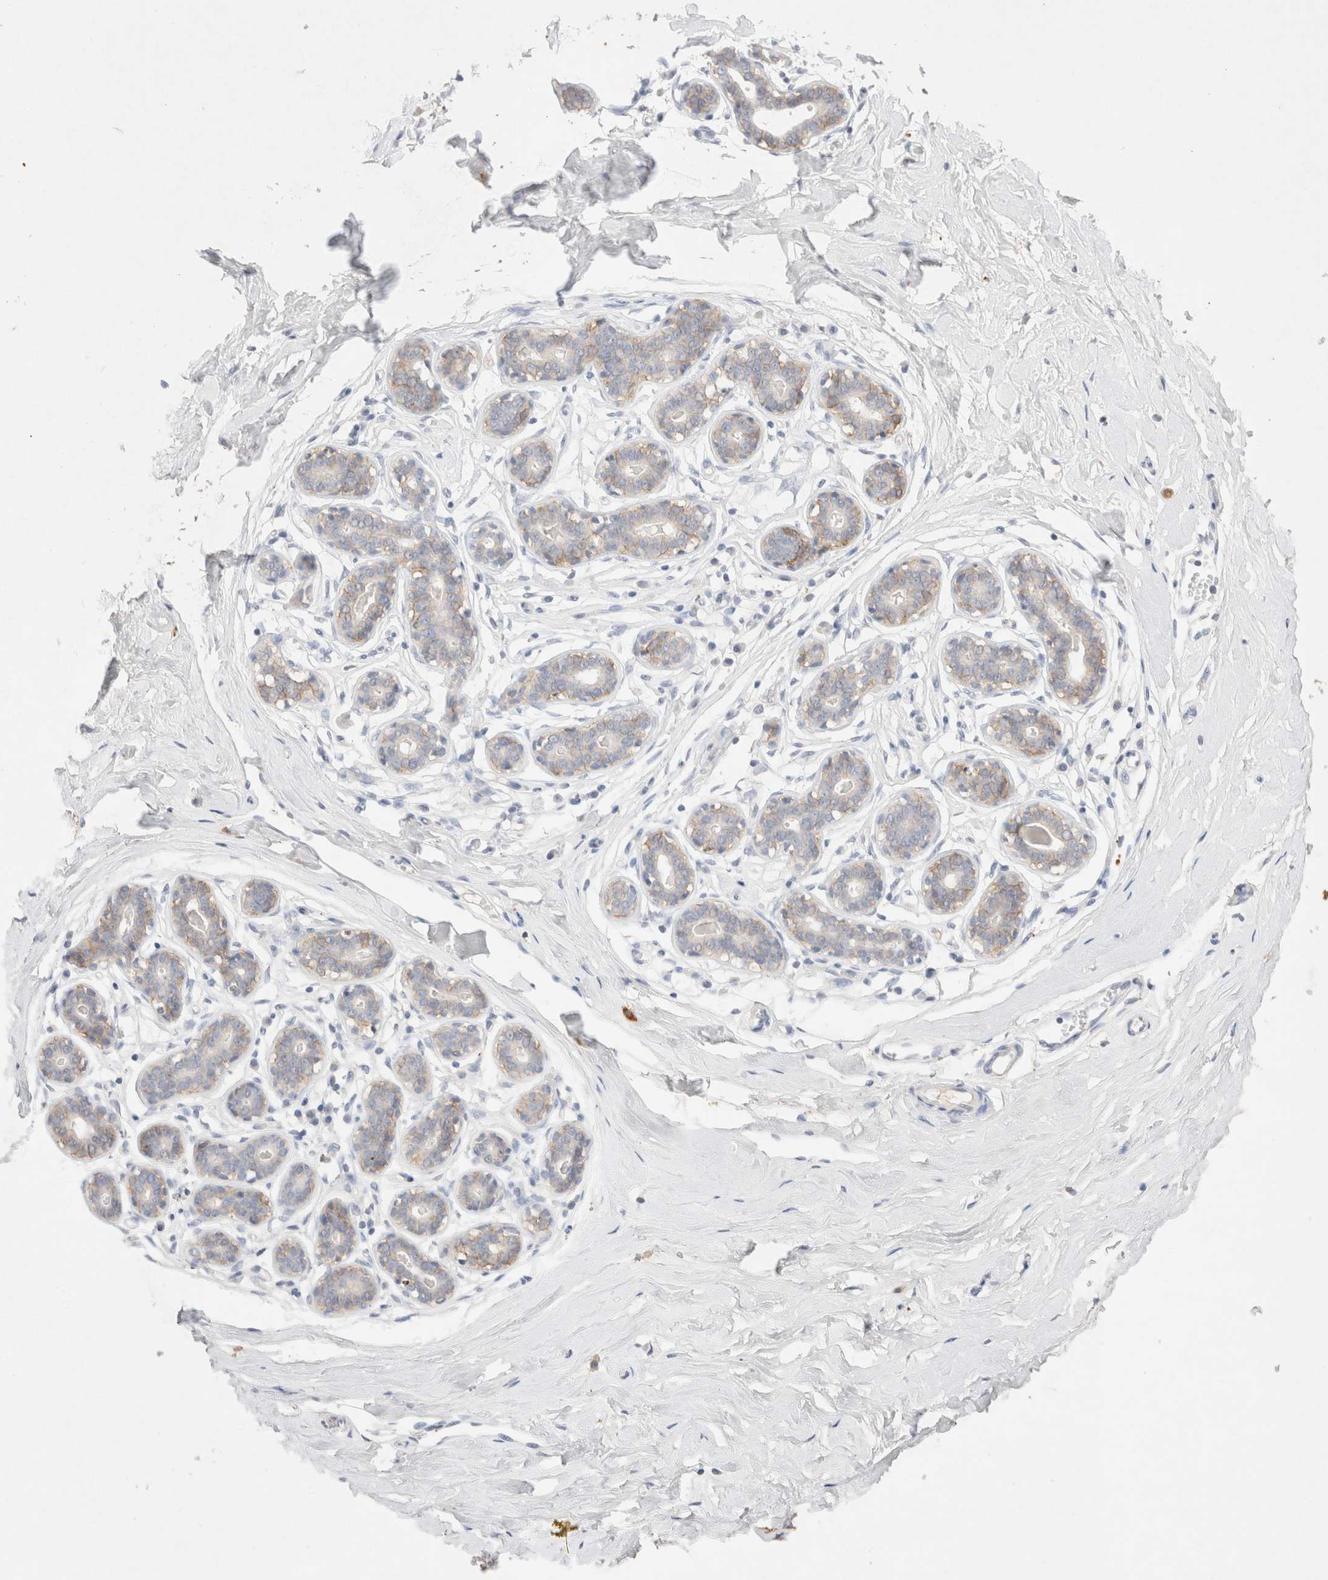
{"staining": {"intensity": "negative", "quantity": "none", "location": "none"}, "tissue": "breast", "cell_type": "Adipocytes", "image_type": "normal", "snomed": [{"axis": "morphology", "description": "Normal tissue, NOS"}, {"axis": "topography", "description": "Breast"}], "caption": "Immunohistochemistry histopathology image of benign breast stained for a protein (brown), which shows no expression in adipocytes. (Immunohistochemistry, brightfield microscopy, high magnification).", "gene": "EPCAM", "patient": {"sex": "female", "age": 23}}